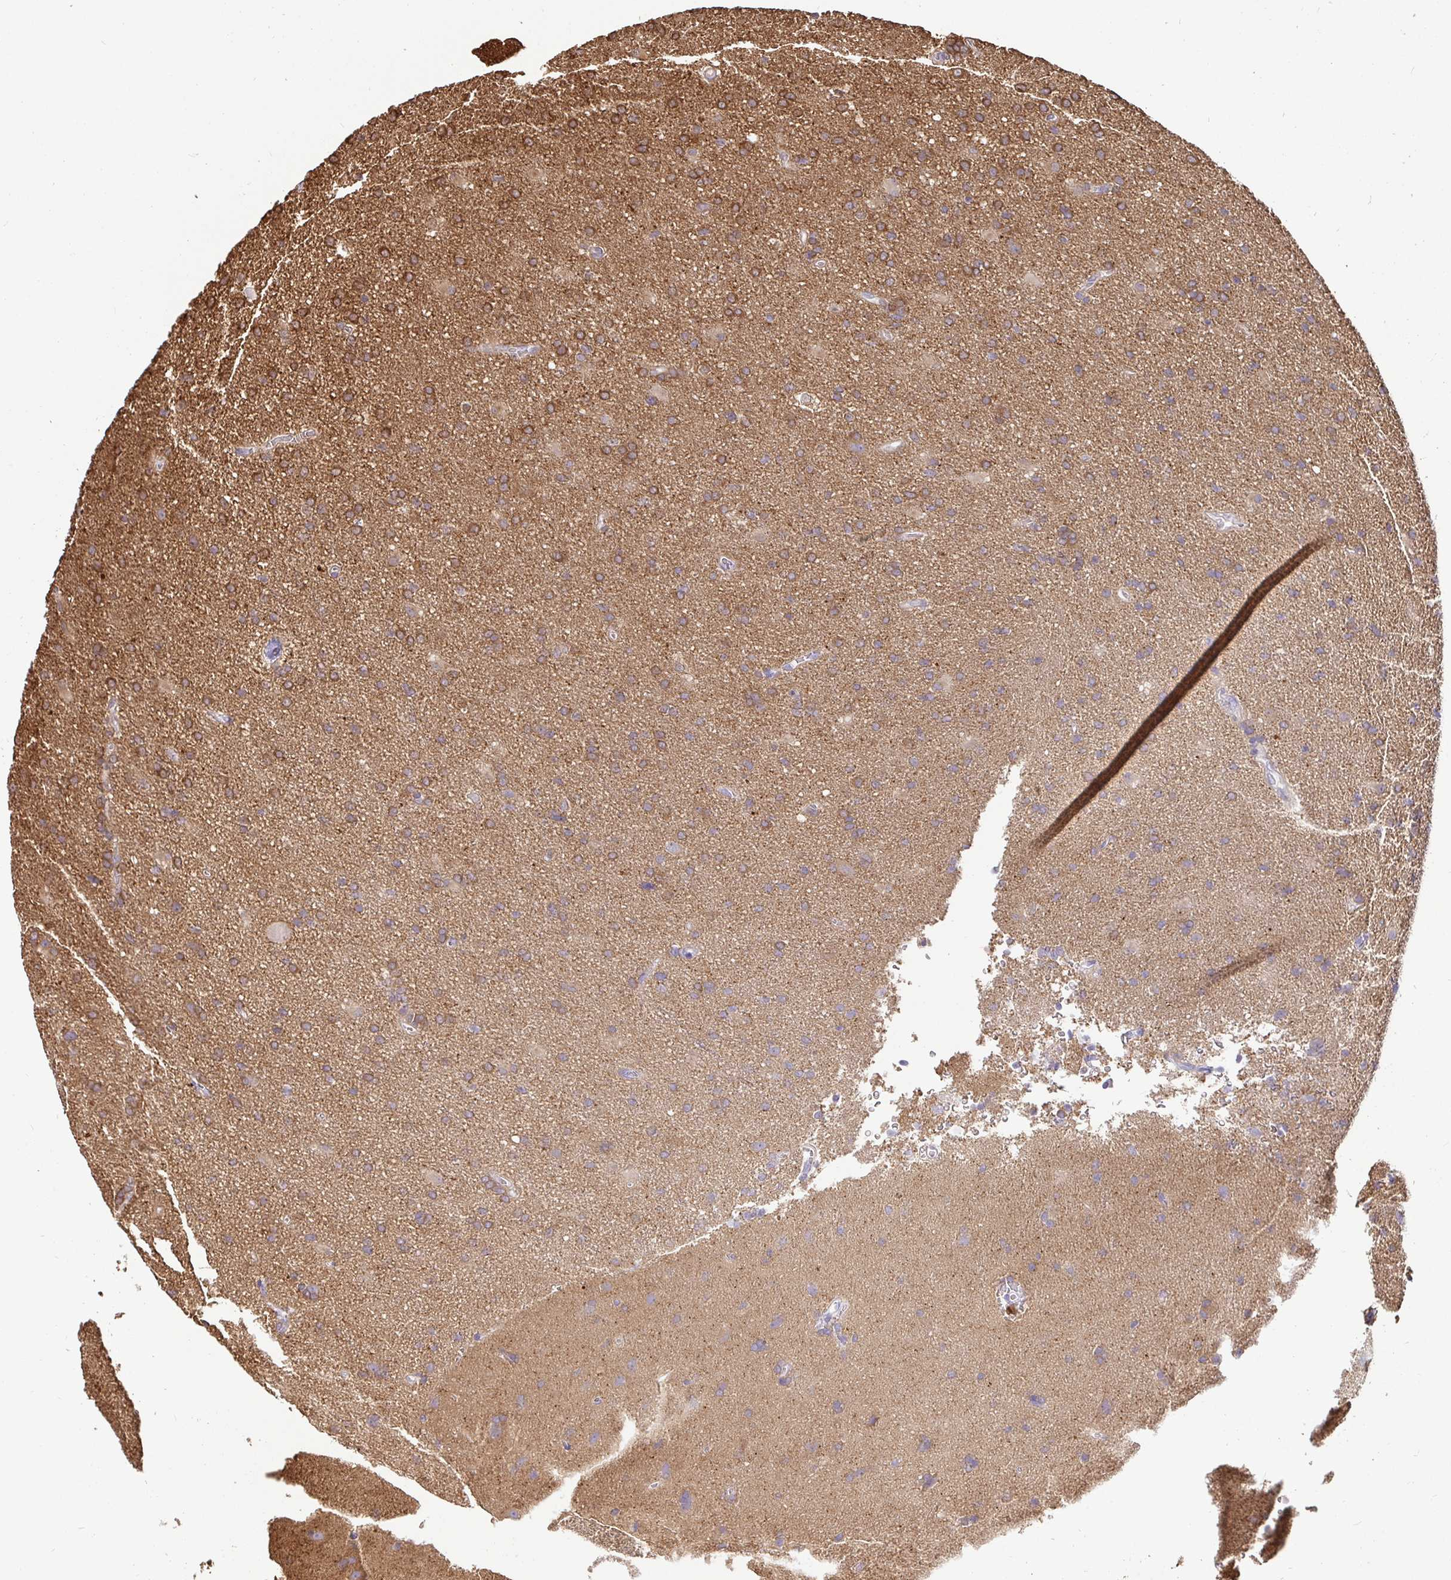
{"staining": {"intensity": "moderate", "quantity": ">75%", "location": "cytoplasmic/membranous"}, "tissue": "glioma", "cell_type": "Tumor cells", "image_type": "cancer", "snomed": [{"axis": "morphology", "description": "Glioma, malignant, Low grade"}, {"axis": "topography", "description": "Brain"}], "caption": "Immunohistochemistry (IHC) micrograph of human glioma stained for a protein (brown), which shows medium levels of moderate cytoplasmic/membranous staining in about >75% of tumor cells.", "gene": "MAPK8IP3", "patient": {"sex": "male", "age": 66}}